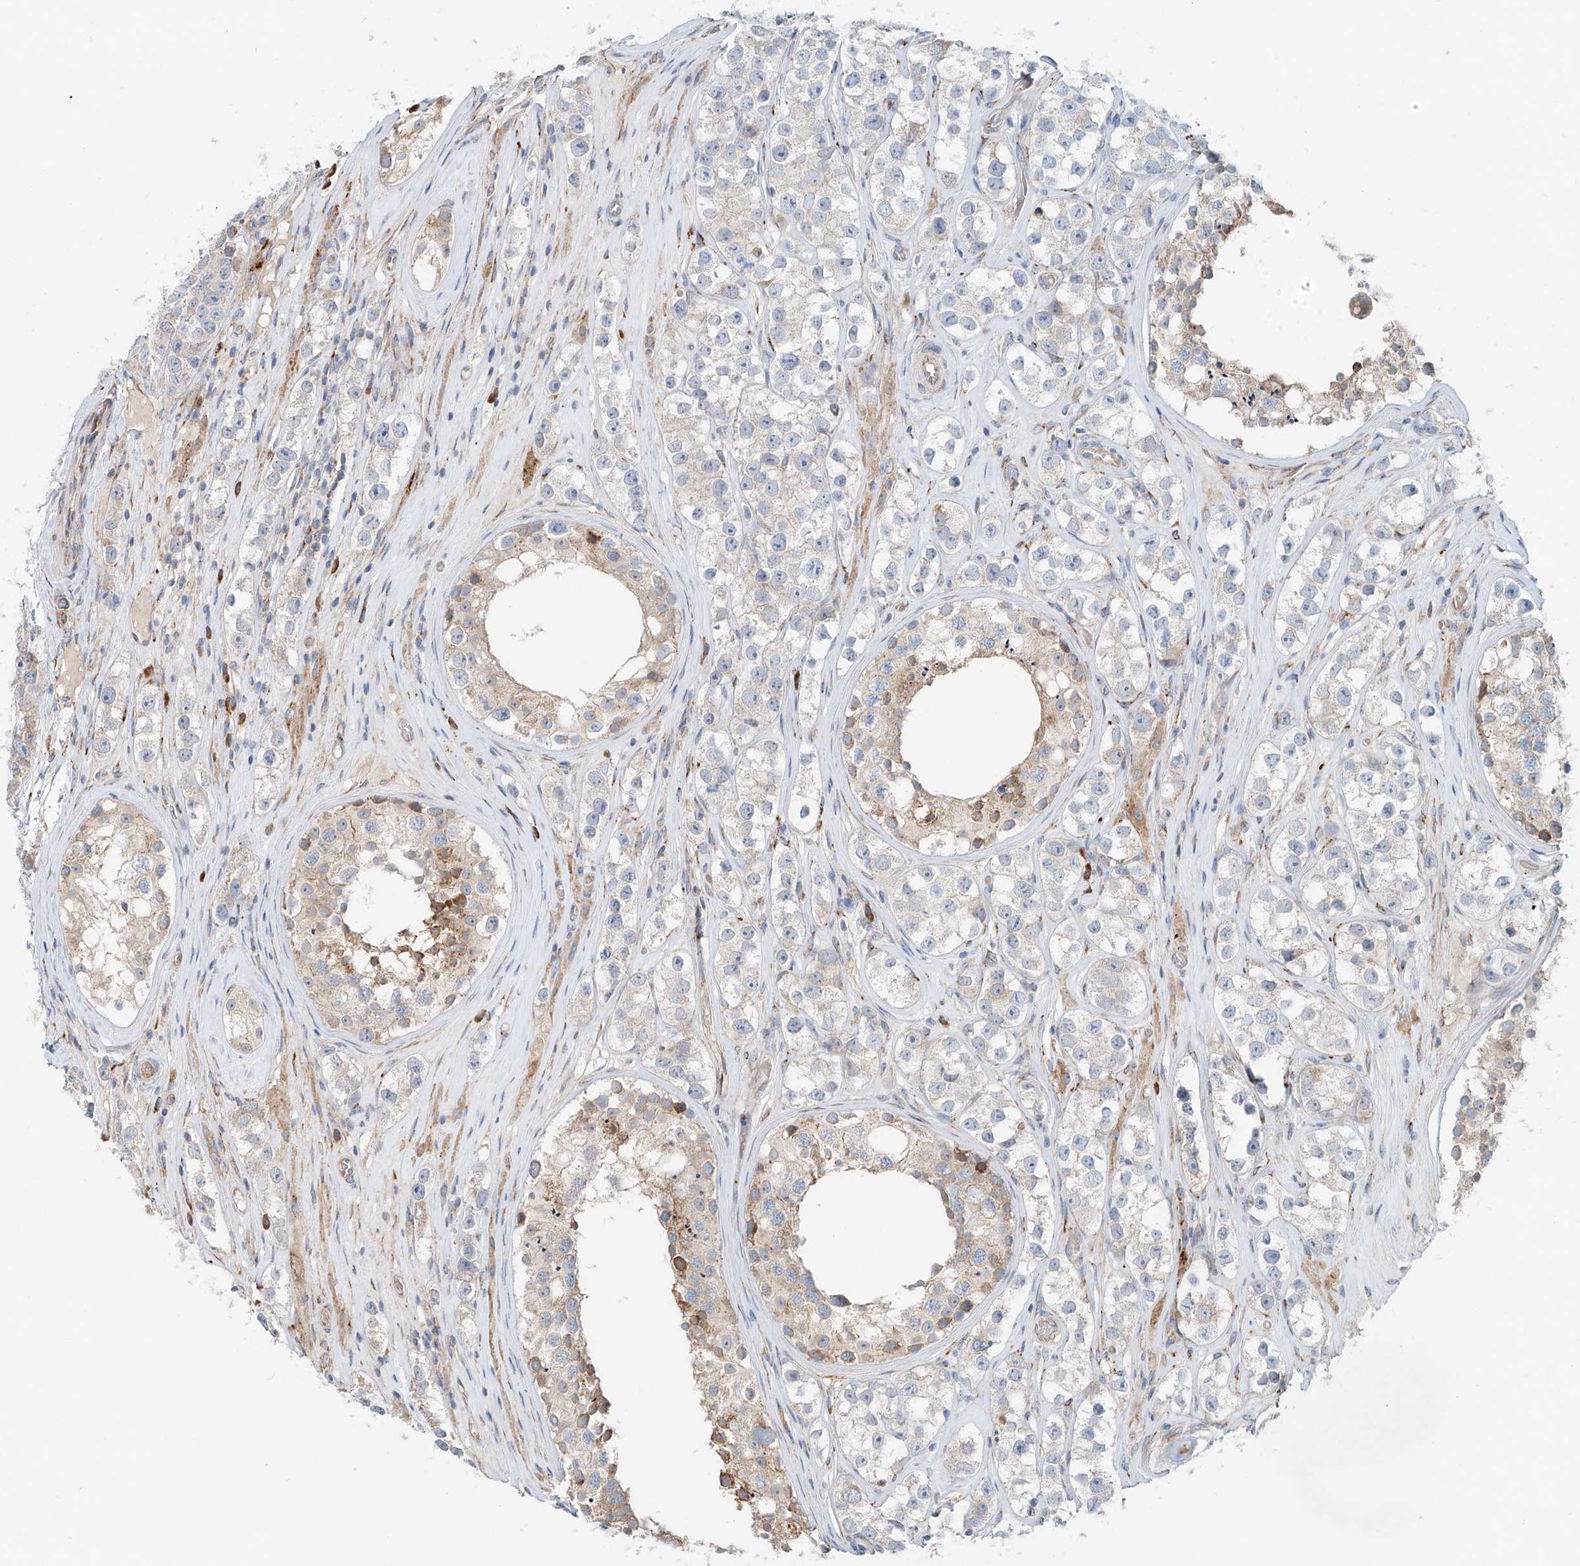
{"staining": {"intensity": "weak", "quantity": "<25%", "location": "cytoplasmic/membranous"}, "tissue": "testis cancer", "cell_type": "Tumor cells", "image_type": "cancer", "snomed": [{"axis": "morphology", "description": "Seminoma, NOS"}, {"axis": "topography", "description": "Testis"}], "caption": "IHC micrograph of neoplastic tissue: testis cancer stained with DAB (3,3'-diaminobenzidine) exhibits no significant protein staining in tumor cells.", "gene": "SNAP29", "patient": {"sex": "male", "age": 28}}